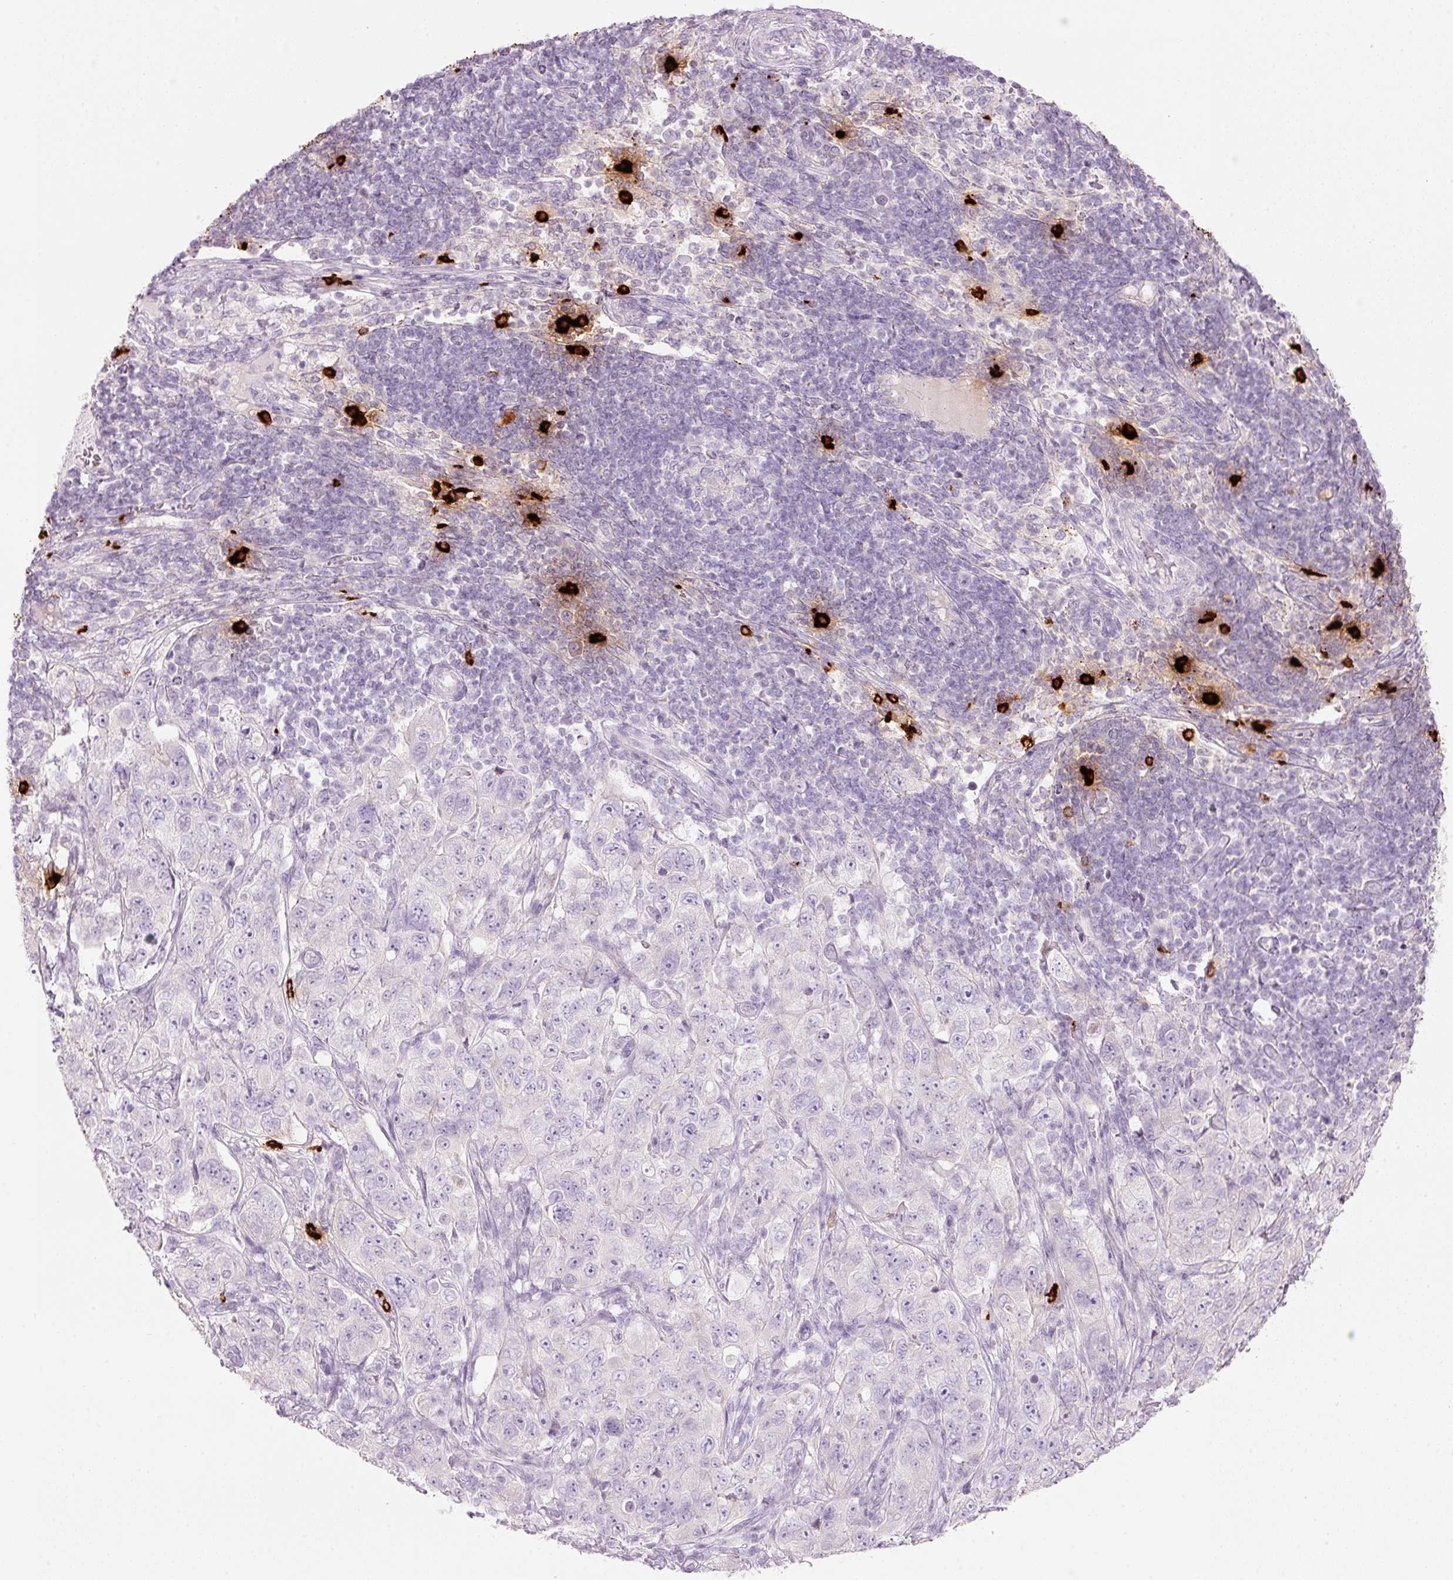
{"staining": {"intensity": "negative", "quantity": "none", "location": "none"}, "tissue": "pancreatic cancer", "cell_type": "Tumor cells", "image_type": "cancer", "snomed": [{"axis": "morphology", "description": "Adenocarcinoma, NOS"}, {"axis": "topography", "description": "Pancreas"}], "caption": "Tumor cells show no significant staining in pancreatic adenocarcinoma.", "gene": "CMA1", "patient": {"sex": "male", "age": 68}}